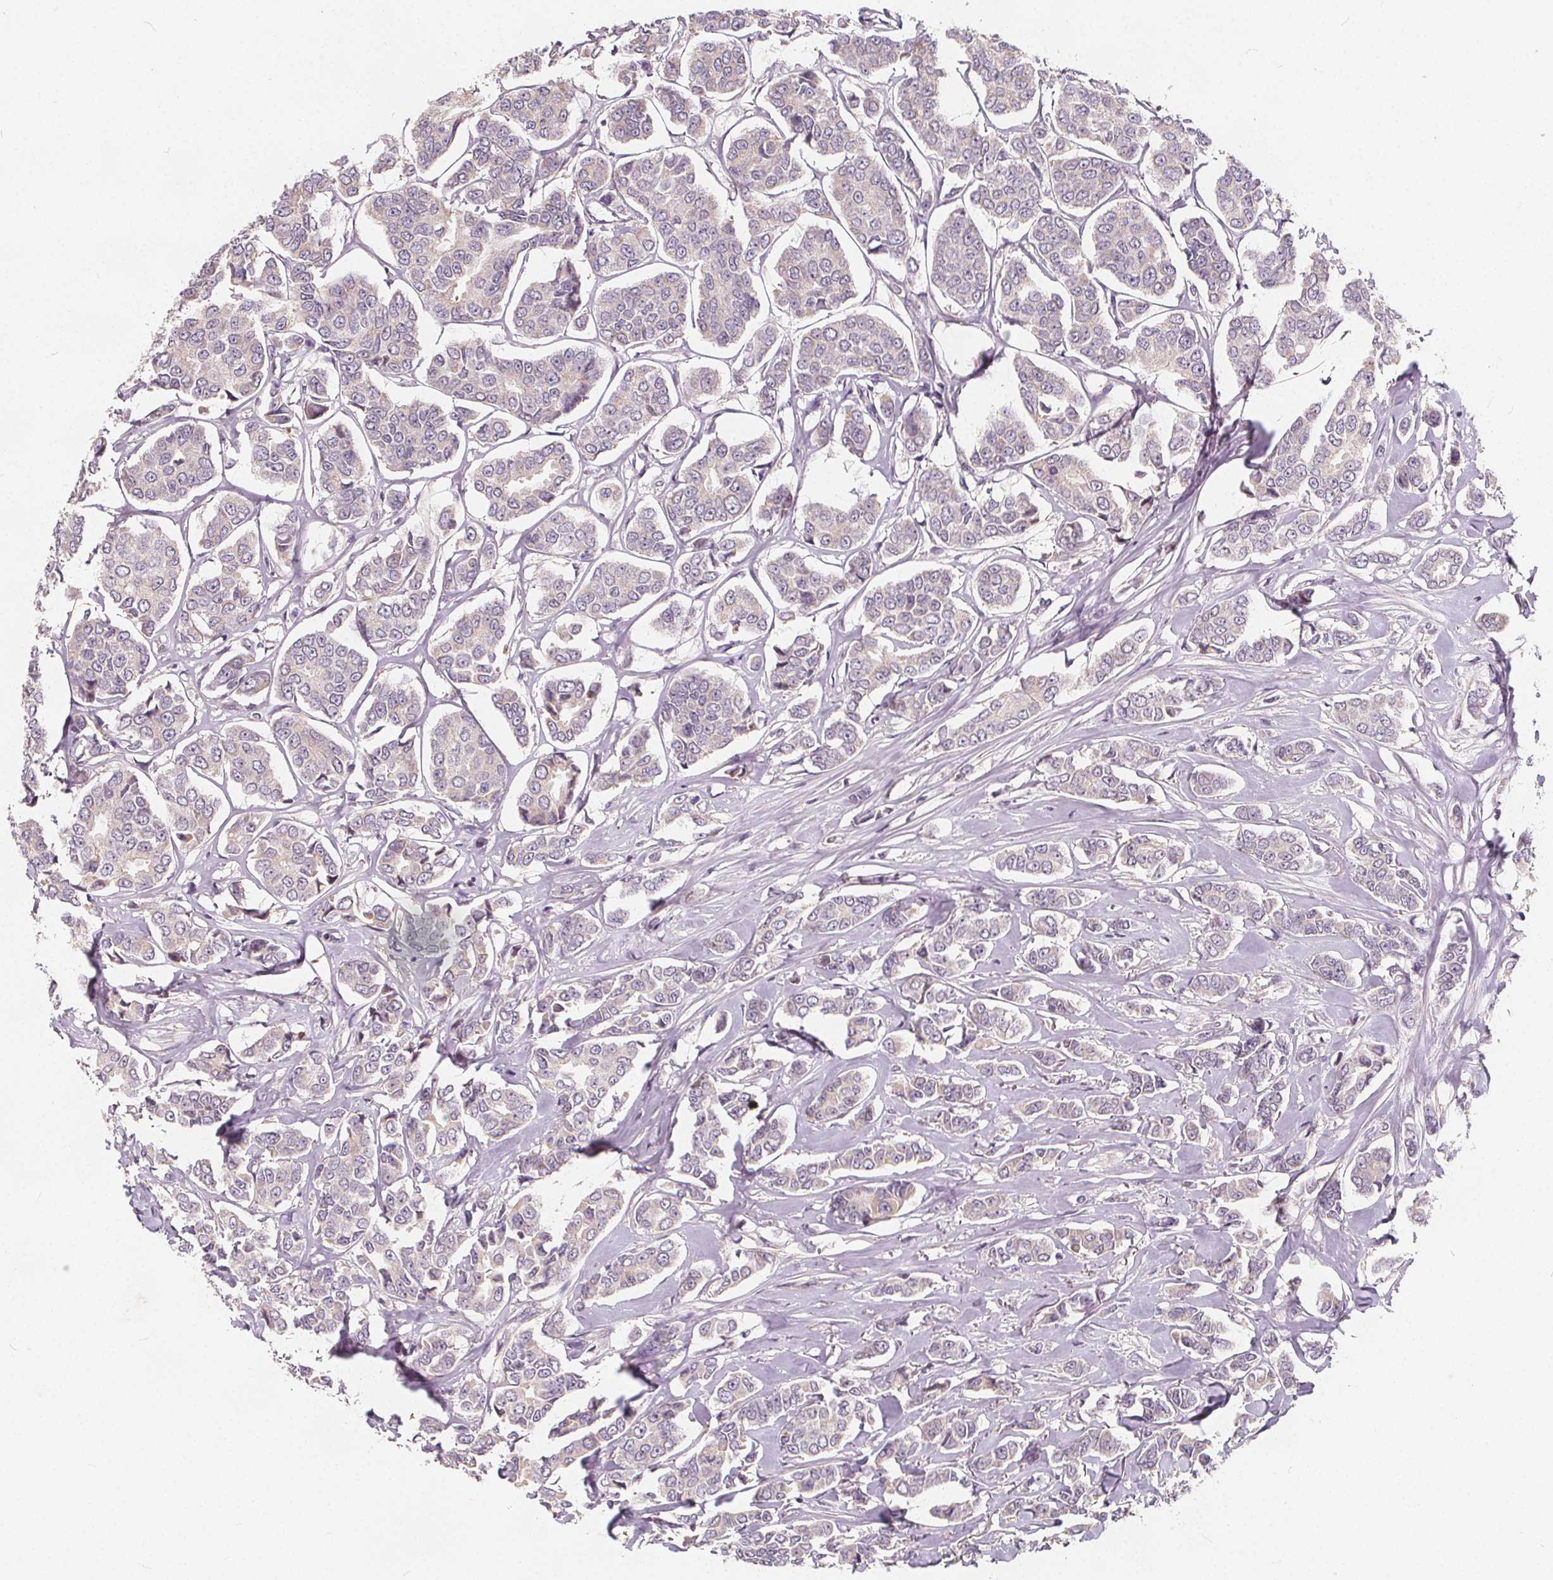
{"staining": {"intensity": "negative", "quantity": "none", "location": "none"}, "tissue": "breast cancer", "cell_type": "Tumor cells", "image_type": "cancer", "snomed": [{"axis": "morphology", "description": "Duct carcinoma"}, {"axis": "topography", "description": "Breast"}], "caption": "The photomicrograph exhibits no staining of tumor cells in breast cancer (infiltrating ductal carcinoma).", "gene": "DRC3", "patient": {"sex": "female", "age": 94}}